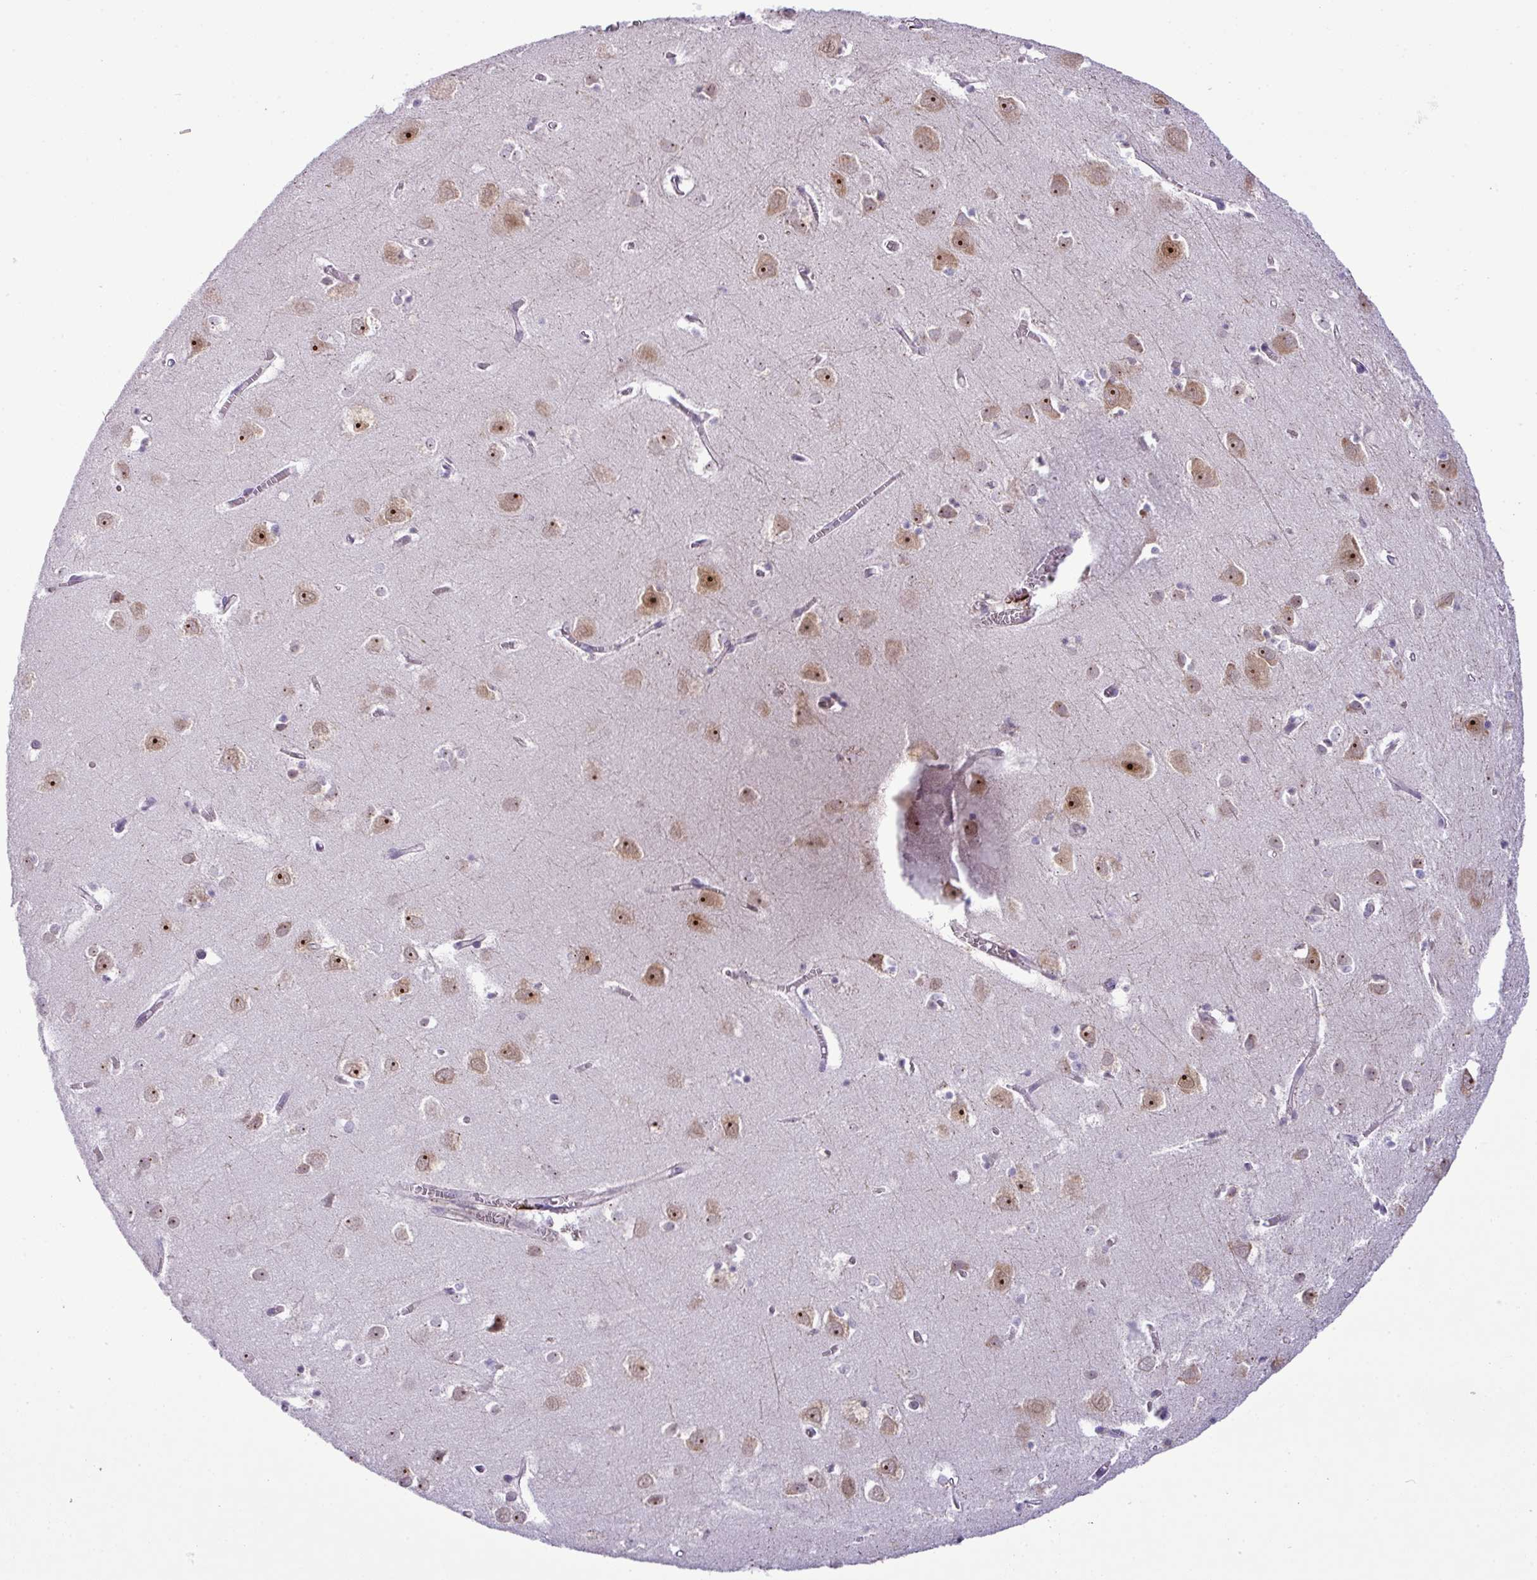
{"staining": {"intensity": "negative", "quantity": "none", "location": "none"}, "tissue": "cerebral cortex", "cell_type": "Endothelial cells", "image_type": "normal", "snomed": [{"axis": "morphology", "description": "Normal tissue, NOS"}, {"axis": "topography", "description": "Cerebral cortex"}], "caption": "Endothelial cells show no significant expression in benign cerebral cortex. Brightfield microscopy of immunohistochemistry stained with DAB (brown) and hematoxylin (blue), captured at high magnification.", "gene": "MAK16", "patient": {"sex": "male", "age": 70}}